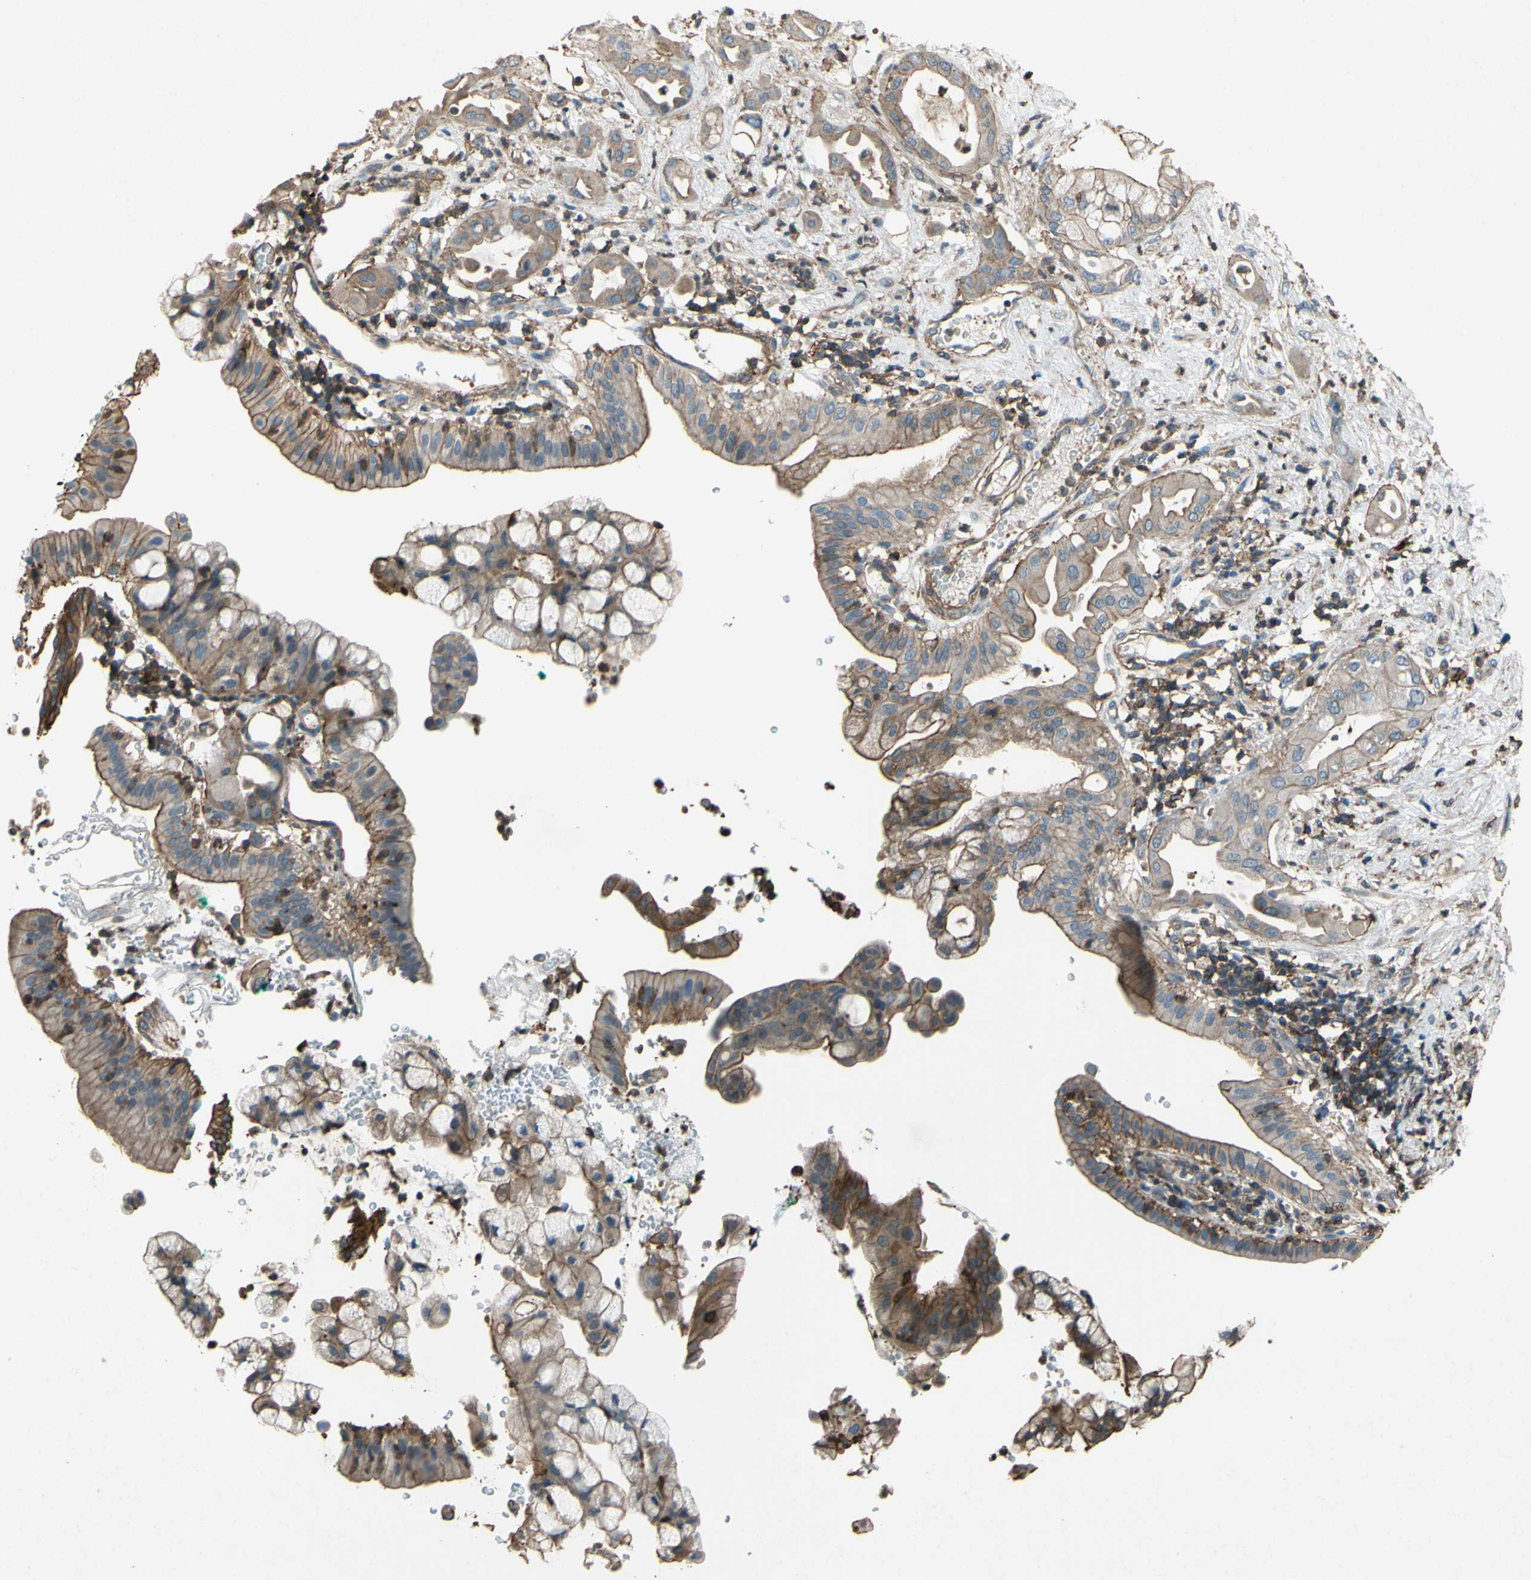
{"staining": {"intensity": "moderate", "quantity": "25%-75%", "location": "cytoplasmic/membranous"}, "tissue": "pancreatic cancer", "cell_type": "Tumor cells", "image_type": "cancer", "snomed": [{"axis": "morphology", "description": "Adenocarcinoma, NOS"}, {"axis": "morphology", "description": "Adenocarcinoma, metastatic, NOS"}, {"axis": "topography", "description": "Lymph node"}, {"axis": "topography", "description": "Pancreas"}, {"axis": "topography", "description": "Duodenum"}], "caption": "Adenocarcinoma (pancreatic) stained for a protein (brown) demonstrates moderate cytoplasmic/membranous positive staining in about 25%-75% of tumor cells.", "gene": "ADD3", "patient": {"sex": "female", "age": 64}}